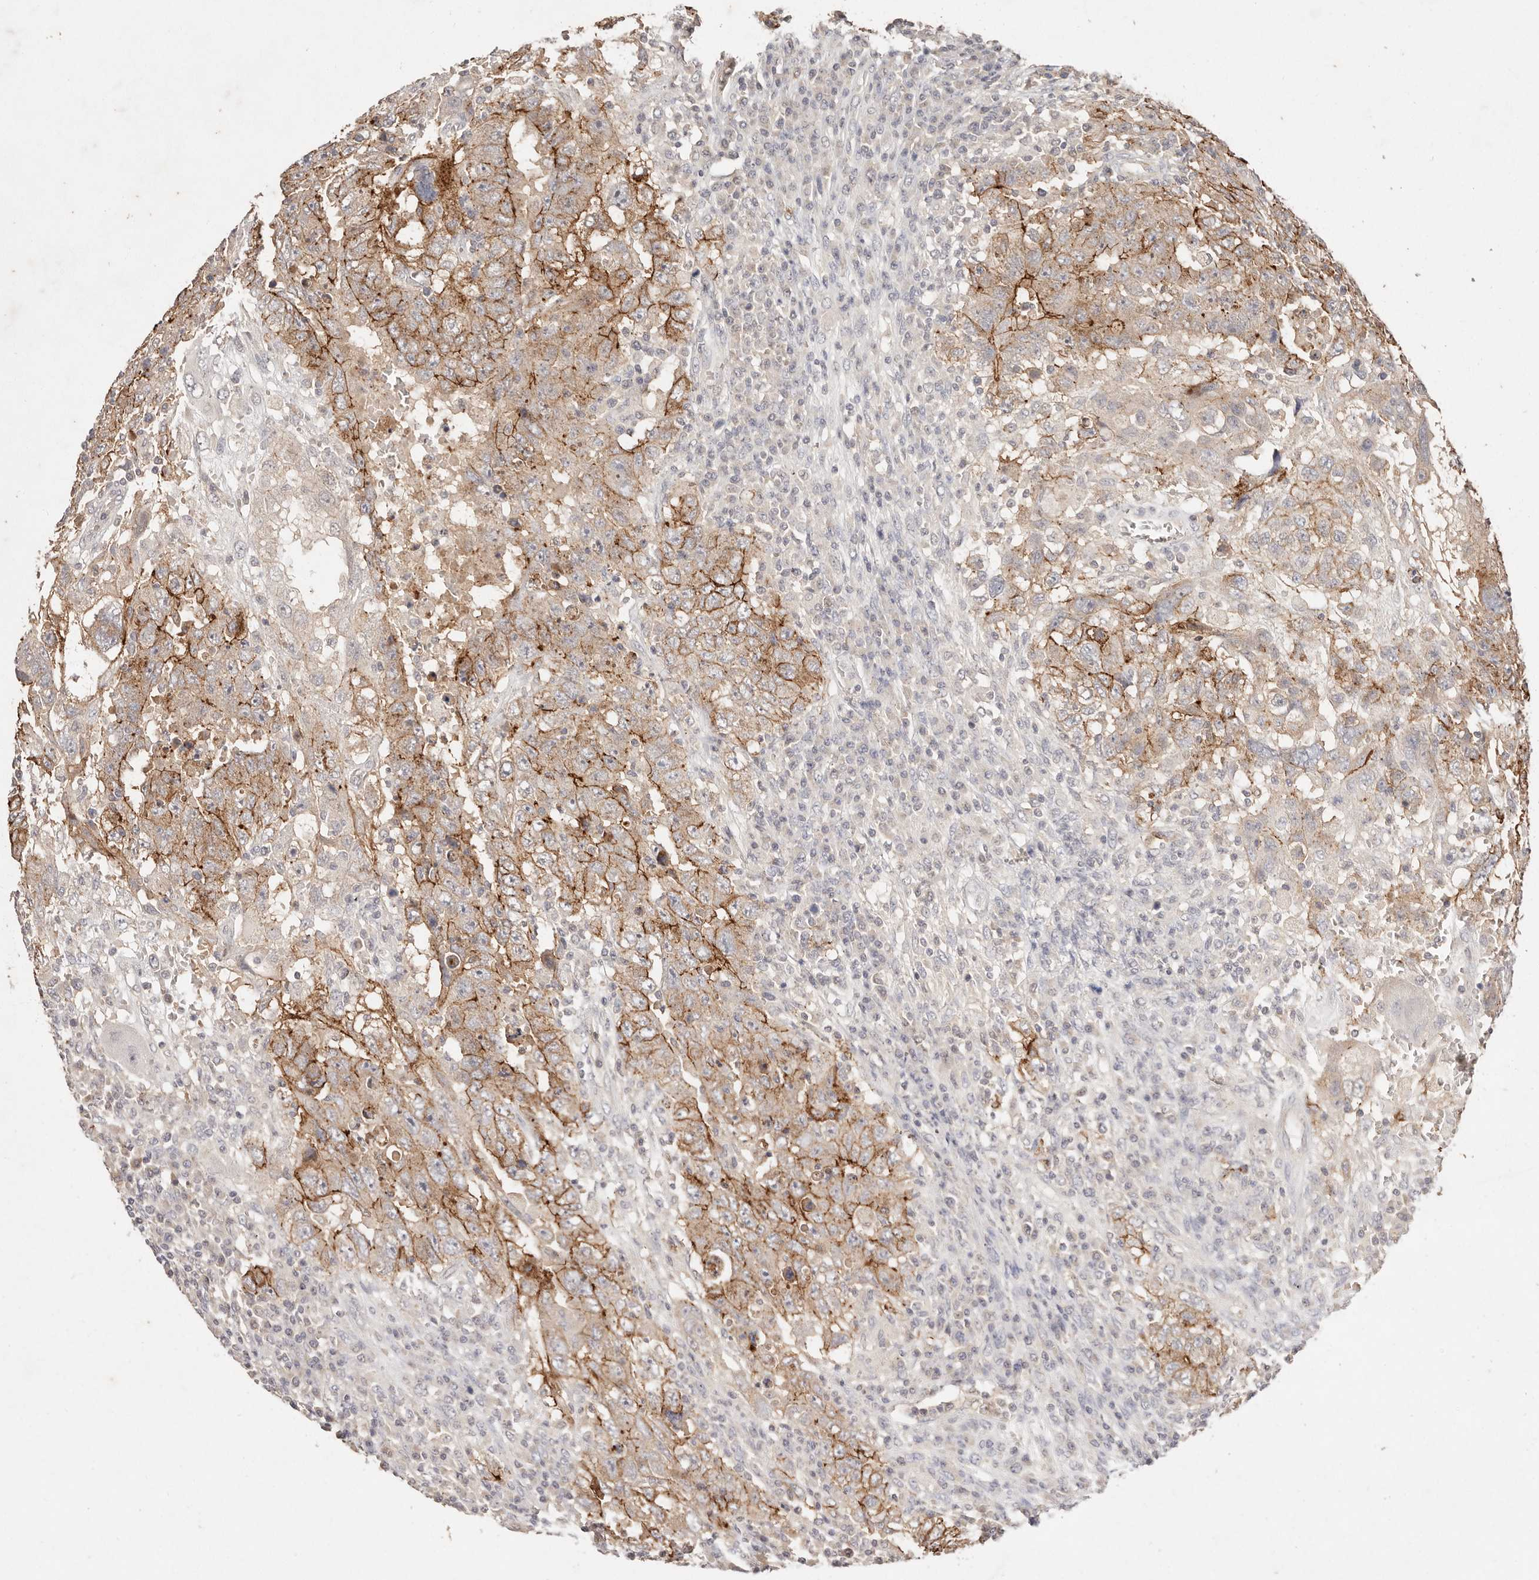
{"staining": {"intensity": "moderate", "quantity": "25%-75%", "location": "cytoplasmic/membranous"}, "tissue": "testis cancer", "cell_type": "Tumor cells", "image_type": "cancer", "snomed": [{"axis": "morphology", "description": "Carcinoma, Embryonal, NOS"}, {"axis": "topography", "description": "Testis"}], "caption": "A high-resolution histopathology image shows immunohistochemistry (IHC) staining of embryonal carcinoma (testis), which reveals moderate cytoplasmic/membranous positivity in about 25%-75% of tumor cells. The protein of interest is stained brown, and the nuclei are stained in blue (DAB (3,3'-diaminobenzidine) IHC with brightfield microscopy, high magnification).", "gene": "CXADR", "patient": {"sex": "male", "age": 26}}